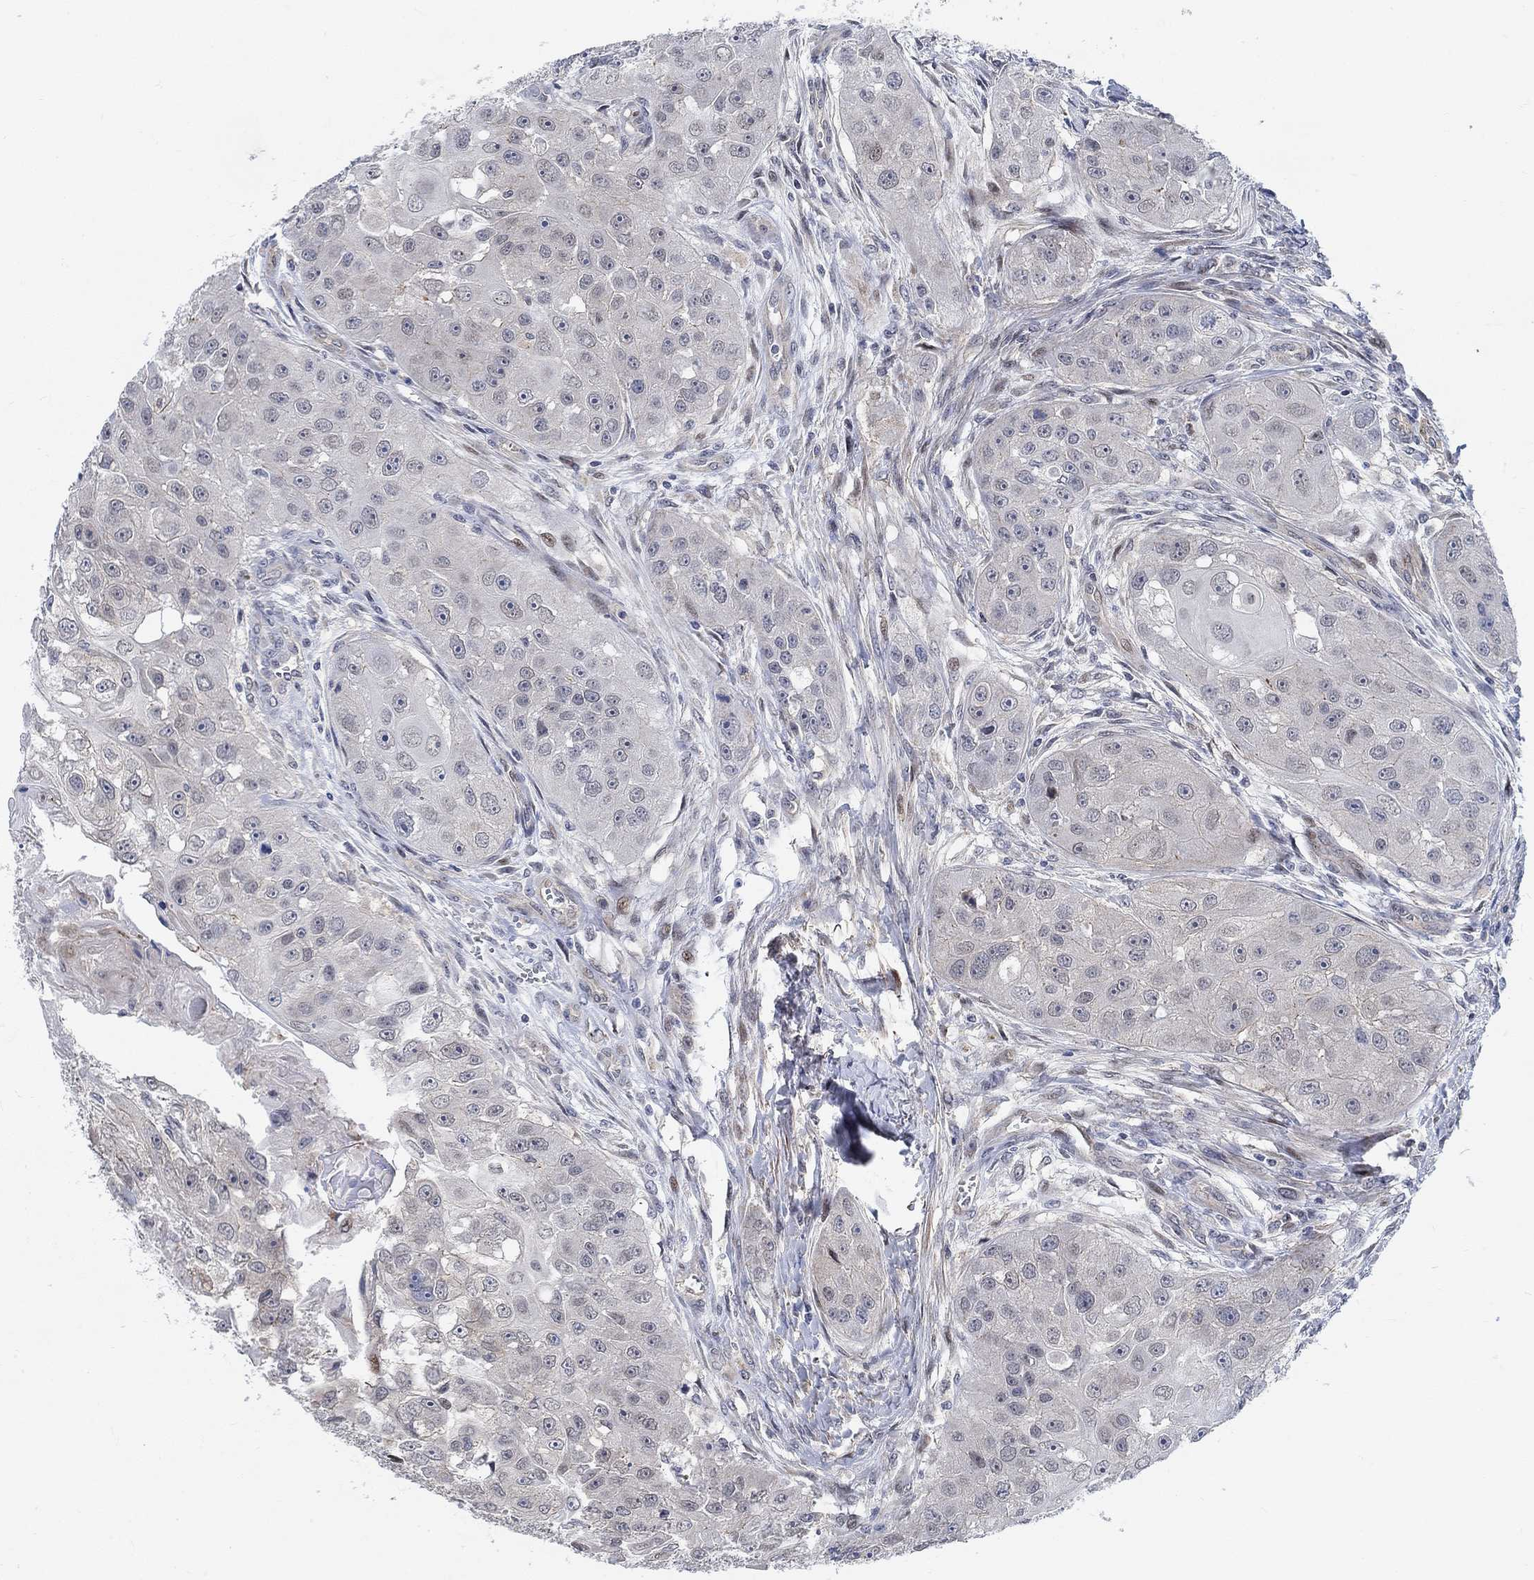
{"staining": {"intensity": "negative", "quantity": "none", "location": "none"}, "tissue": "head and neck cancer", "cell_type": "Tumor cells", "image_type": "cancer", "snomed": [{"axis": "morphology", "description": "Normal tissue, NOS"}, {"axis": "morphology", "description": "Squamous cell carcinoma, NOS"}, {"axis": "topography", "description": "Skeletal muscle"}, {"axis": "topography", "description": "Head-Neck"}], "caption": "There is no significant positivity in tumor cells of head and neck squamous cell carcinoma.", "gene": "KCNH8", "patient": {"sex": "male", "age": 51}}